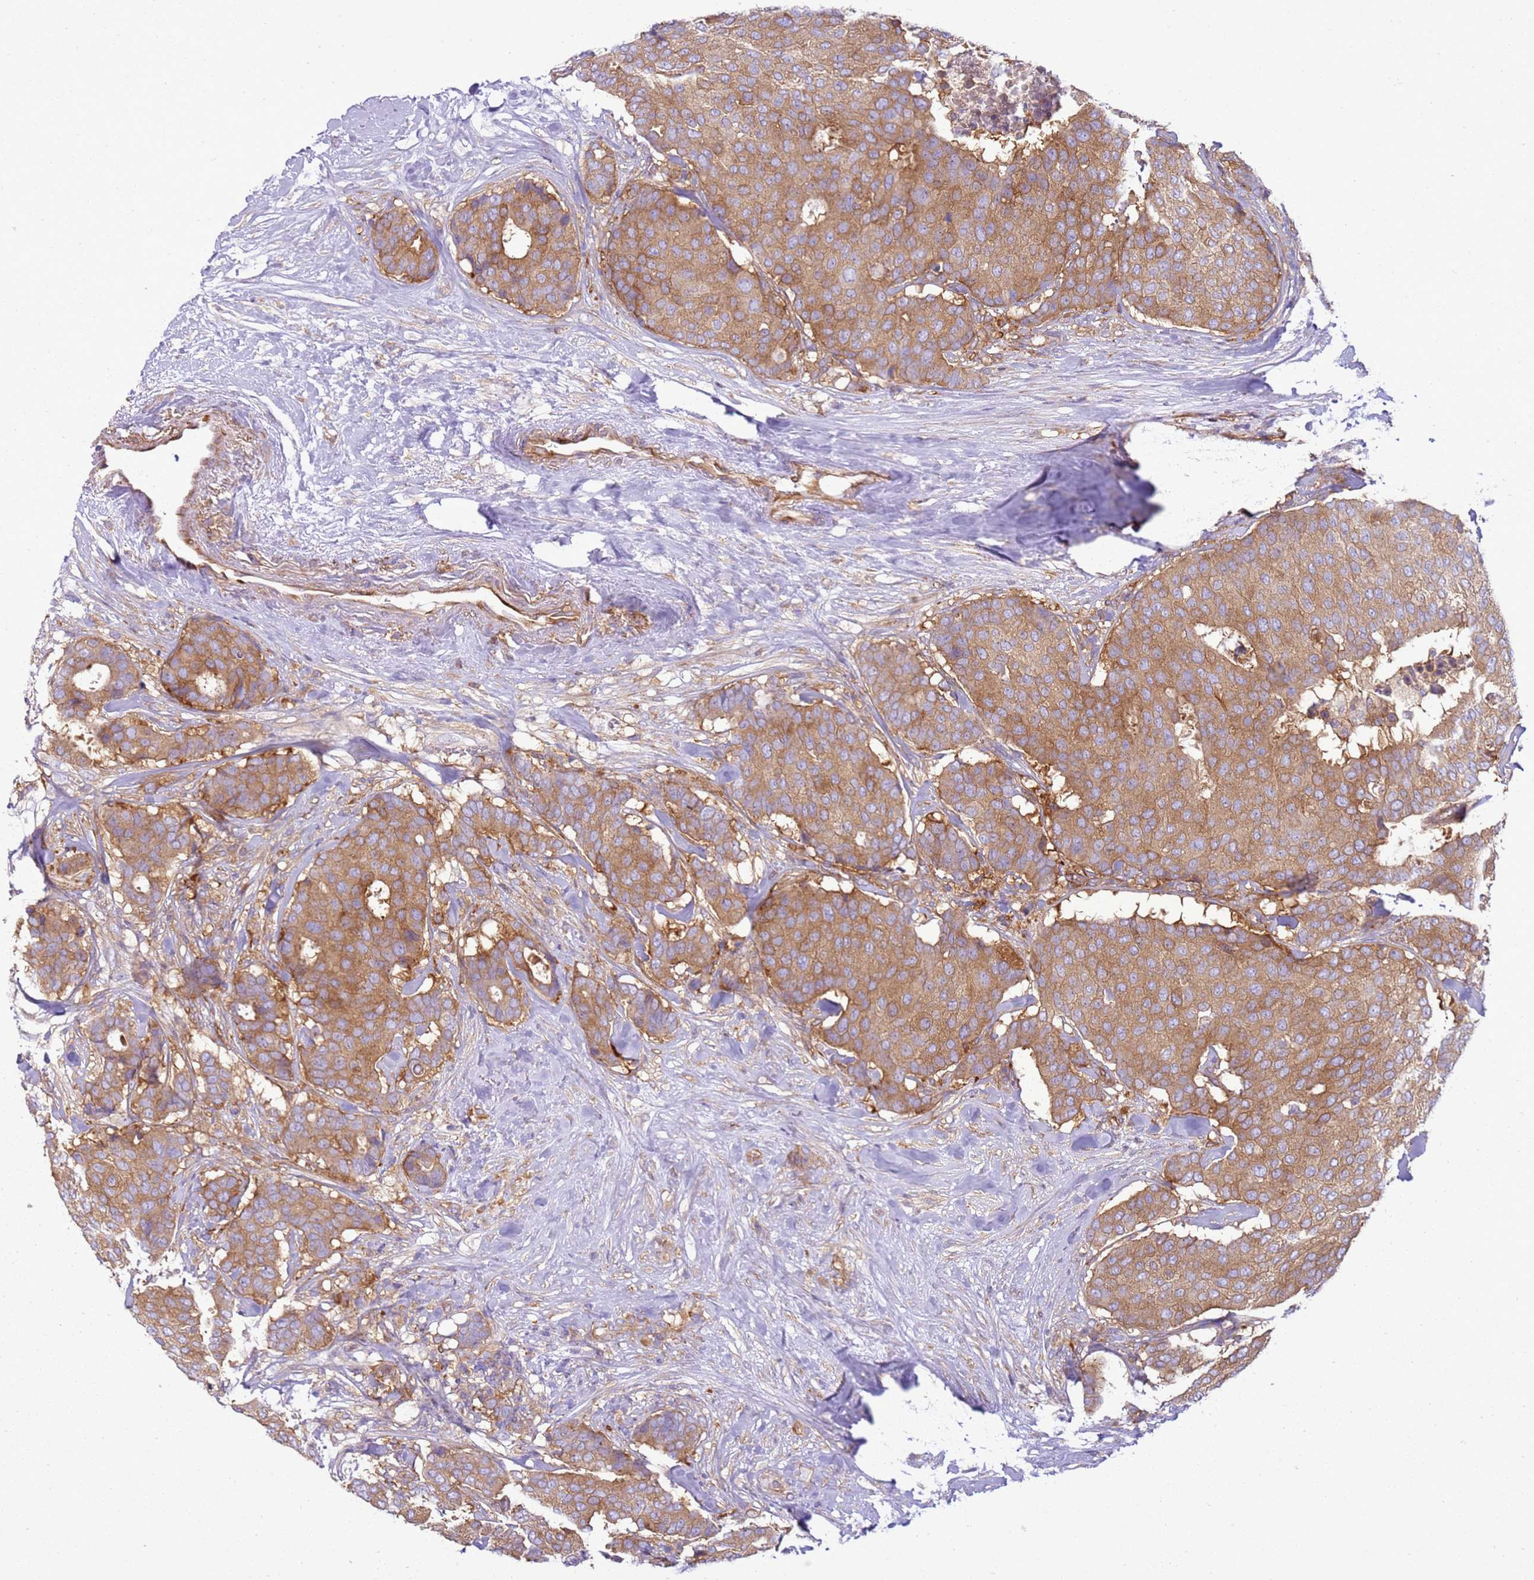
{"staining": {"intensity": "moderate", "quantity": ">75%", "location": "cytoplasmic/membranous"}, "tissue": "breast cancer", "cell_type": "Tumor cells", "image_type": "cancer", "snomed": [{"axis": "morphology", "description": "Duct carcinoma"}, {"axis": "topography", "description": "Breast"}], "caption": "Immunohistochemistry (IHC) of human breast intraductal carcinoma displays medium levels of moderate cytoplasmic/membranous positivity in approximately >75% of tumor cells.", "gene": "SNX21", "patient": {"sex": "female", "age": 75}}